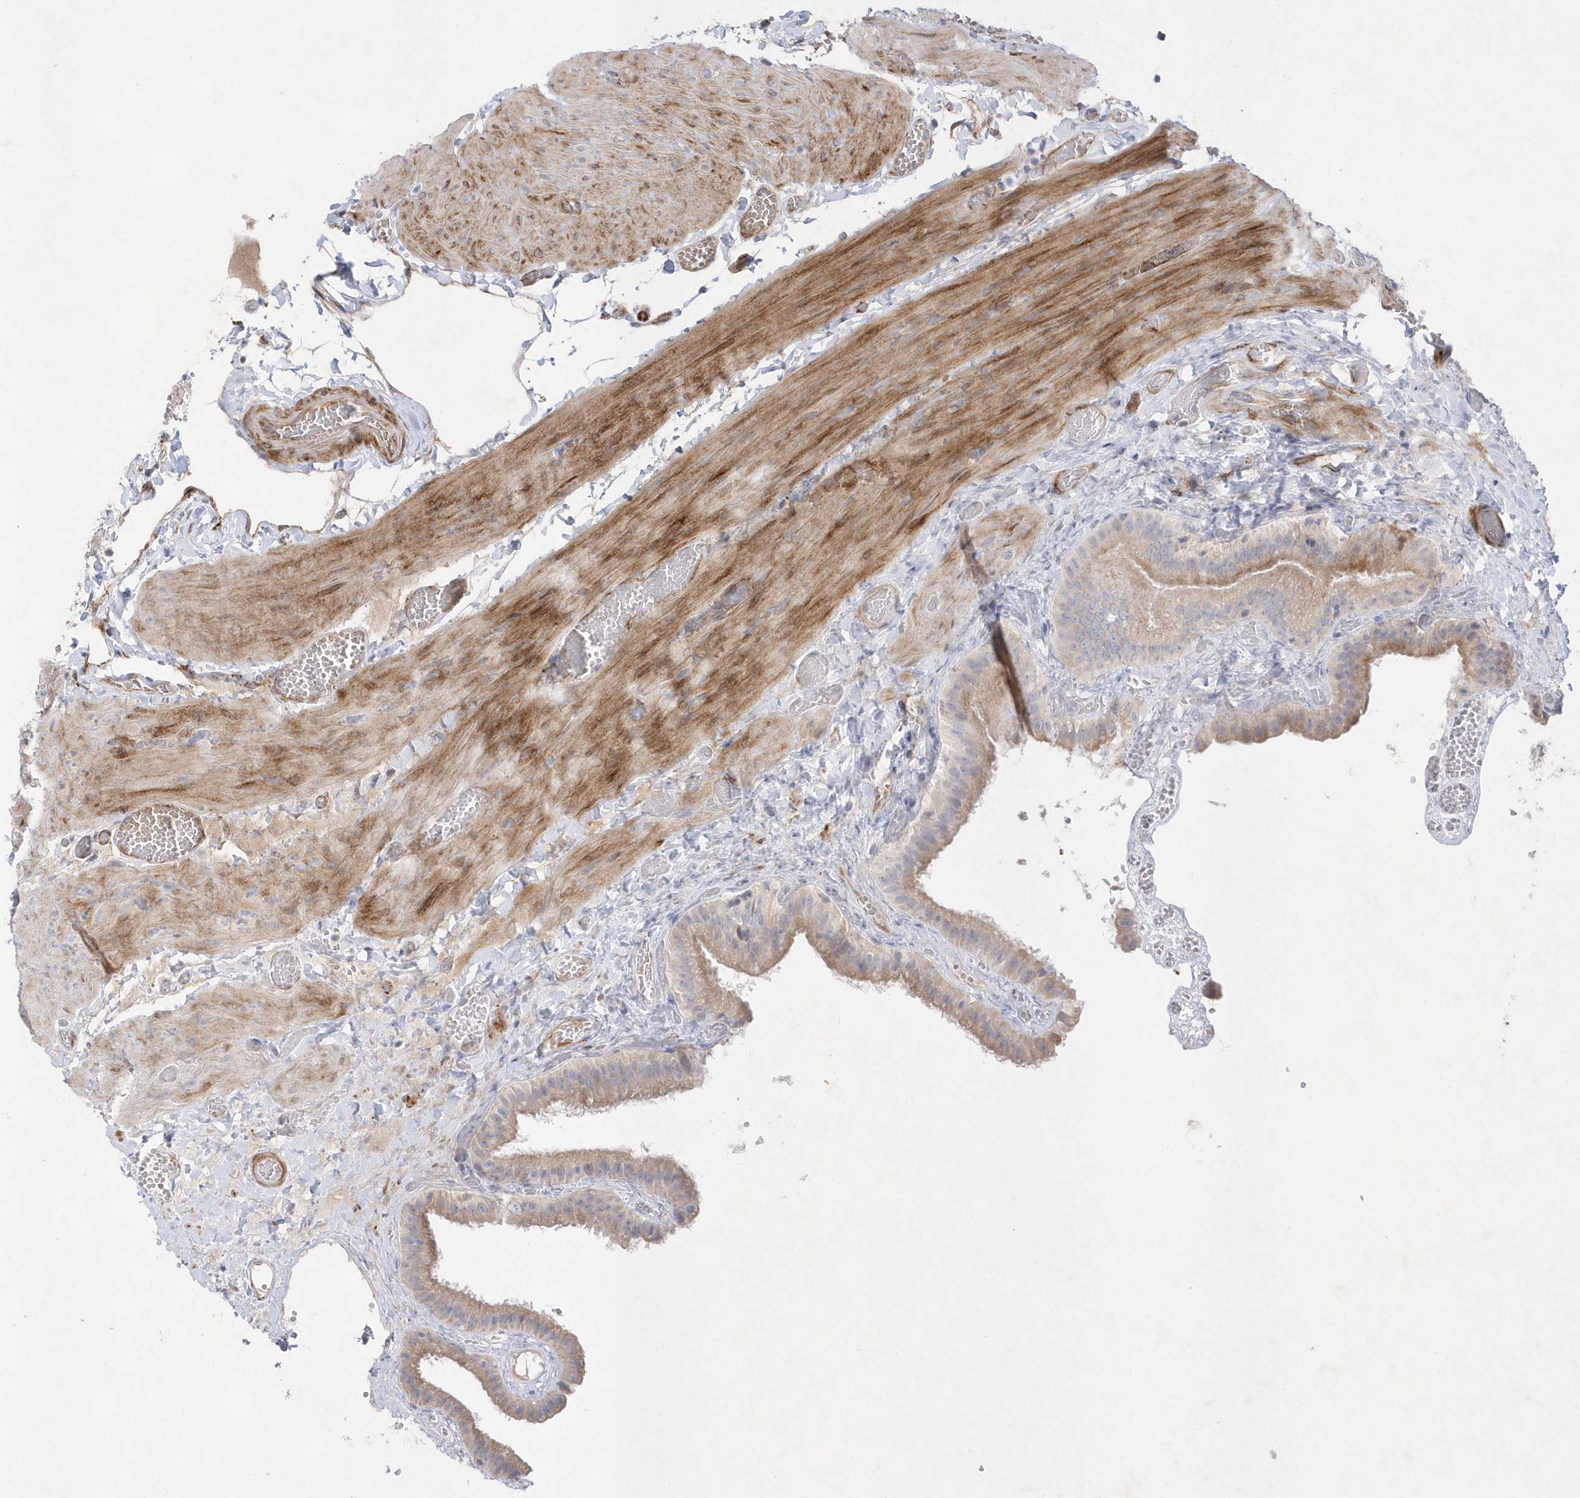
{"staining": {"intensity": "weak", "quantity": "25%-75%", "location": "cytoplasmic/membranous"}, "tissue": "gallbladder", "cell_type": "Glandular cells", "image_type": "normal", "snomed": [{"axis": "morphology", "description": "Normal tissue, NOS"}, {"axis": "topography", "description": "Gallbladder"}], "caption": "About 25%-75% of glandular cells in unremarkable gallbladder demonstrate weak cytoplasmic/membranous protein staining as visualized by brown immunohistochemical staining.", "gene": "TMEM132B", "patient": {"sex": "female", "age": 64}}